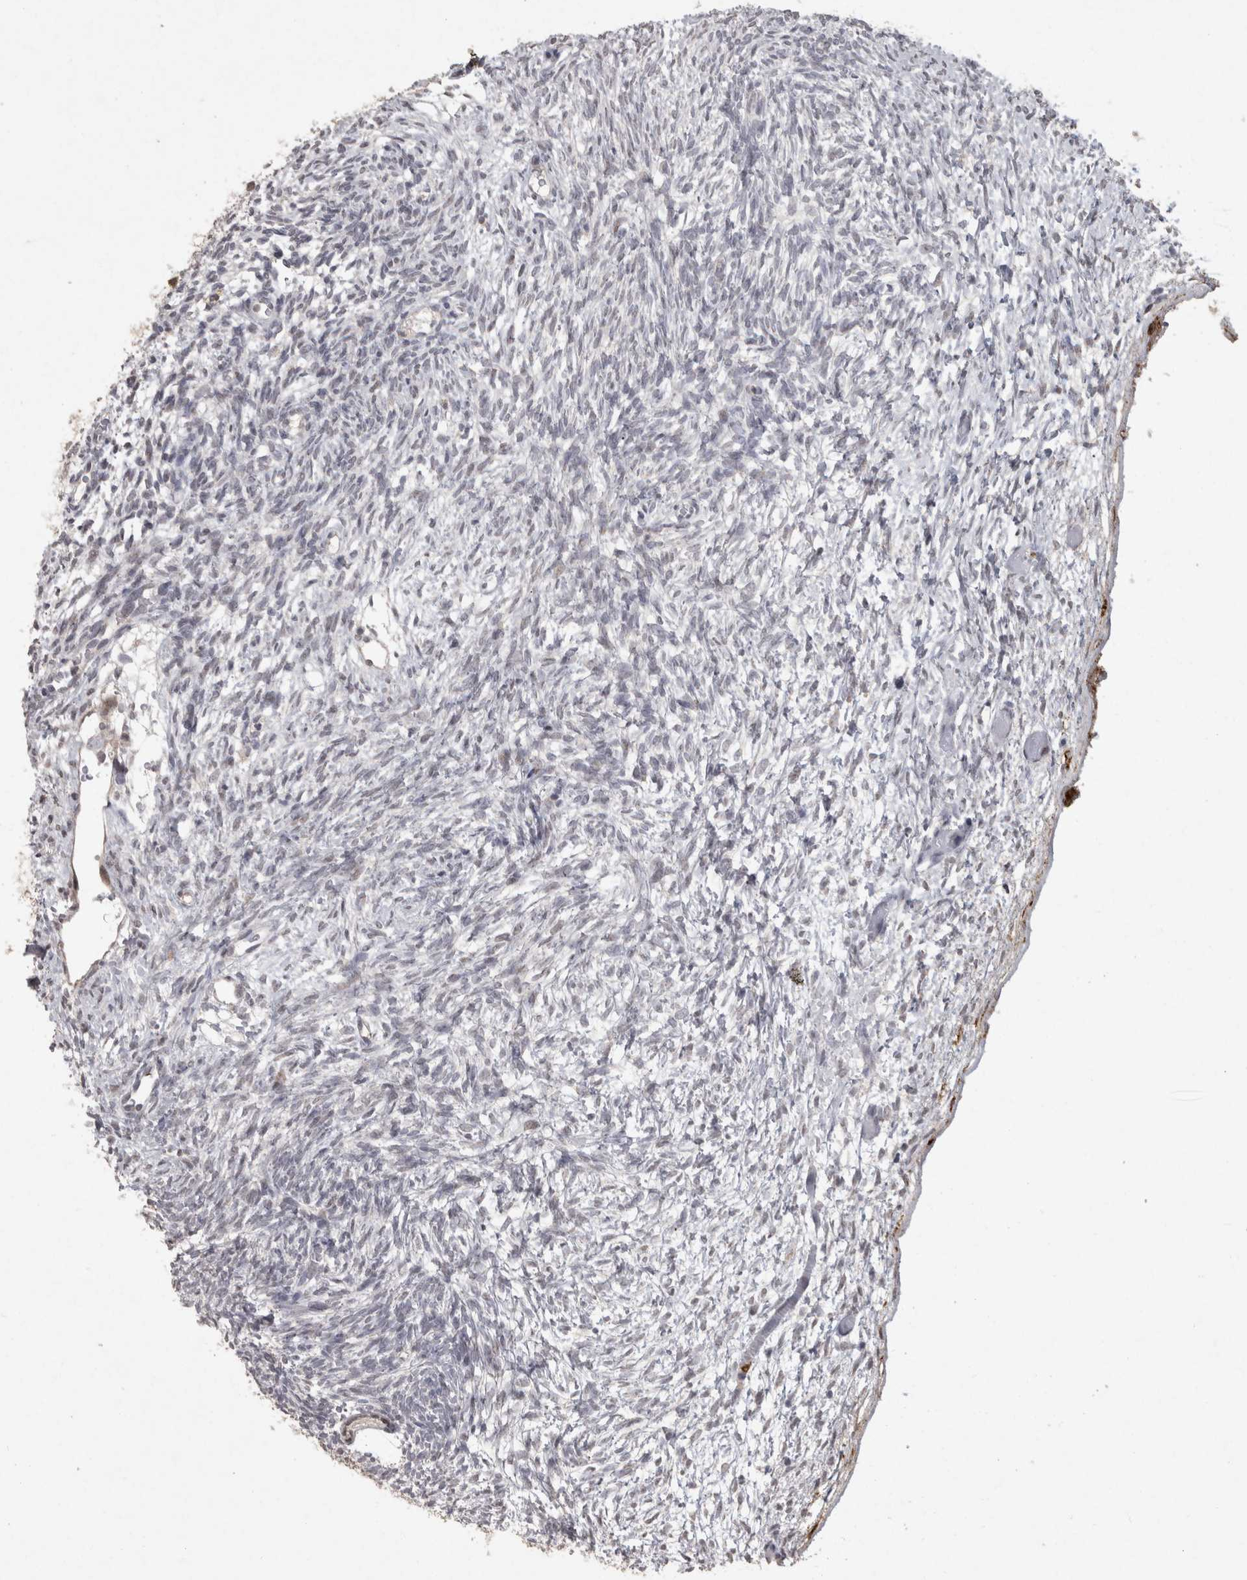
{"staining": {"intensity": "moderate", "quantity": ">75%", "location": "cytoplasmic/membranous"}, "tissue": "ovary", "cell_type": "Follicle cells", "image_type": "normal", "snomed": [{"axis": "morphology", "description": "Normal tissue, NOS"}, {"axis": "topography", "description": "Ovary"}], "caption": "Protein analysis of benign ovary demonstrates moderate cytoplasmic/membranous positivity in approximately >75% of follicle cells. The protein is stained brown, and the nuclei are stained in blue (DAB (3,3'-diaminobenzidine) IHC with brightfield microscopy, high magnification).", "gene": "MEP1A", "patient": {"sex": "female", "age": 34}}